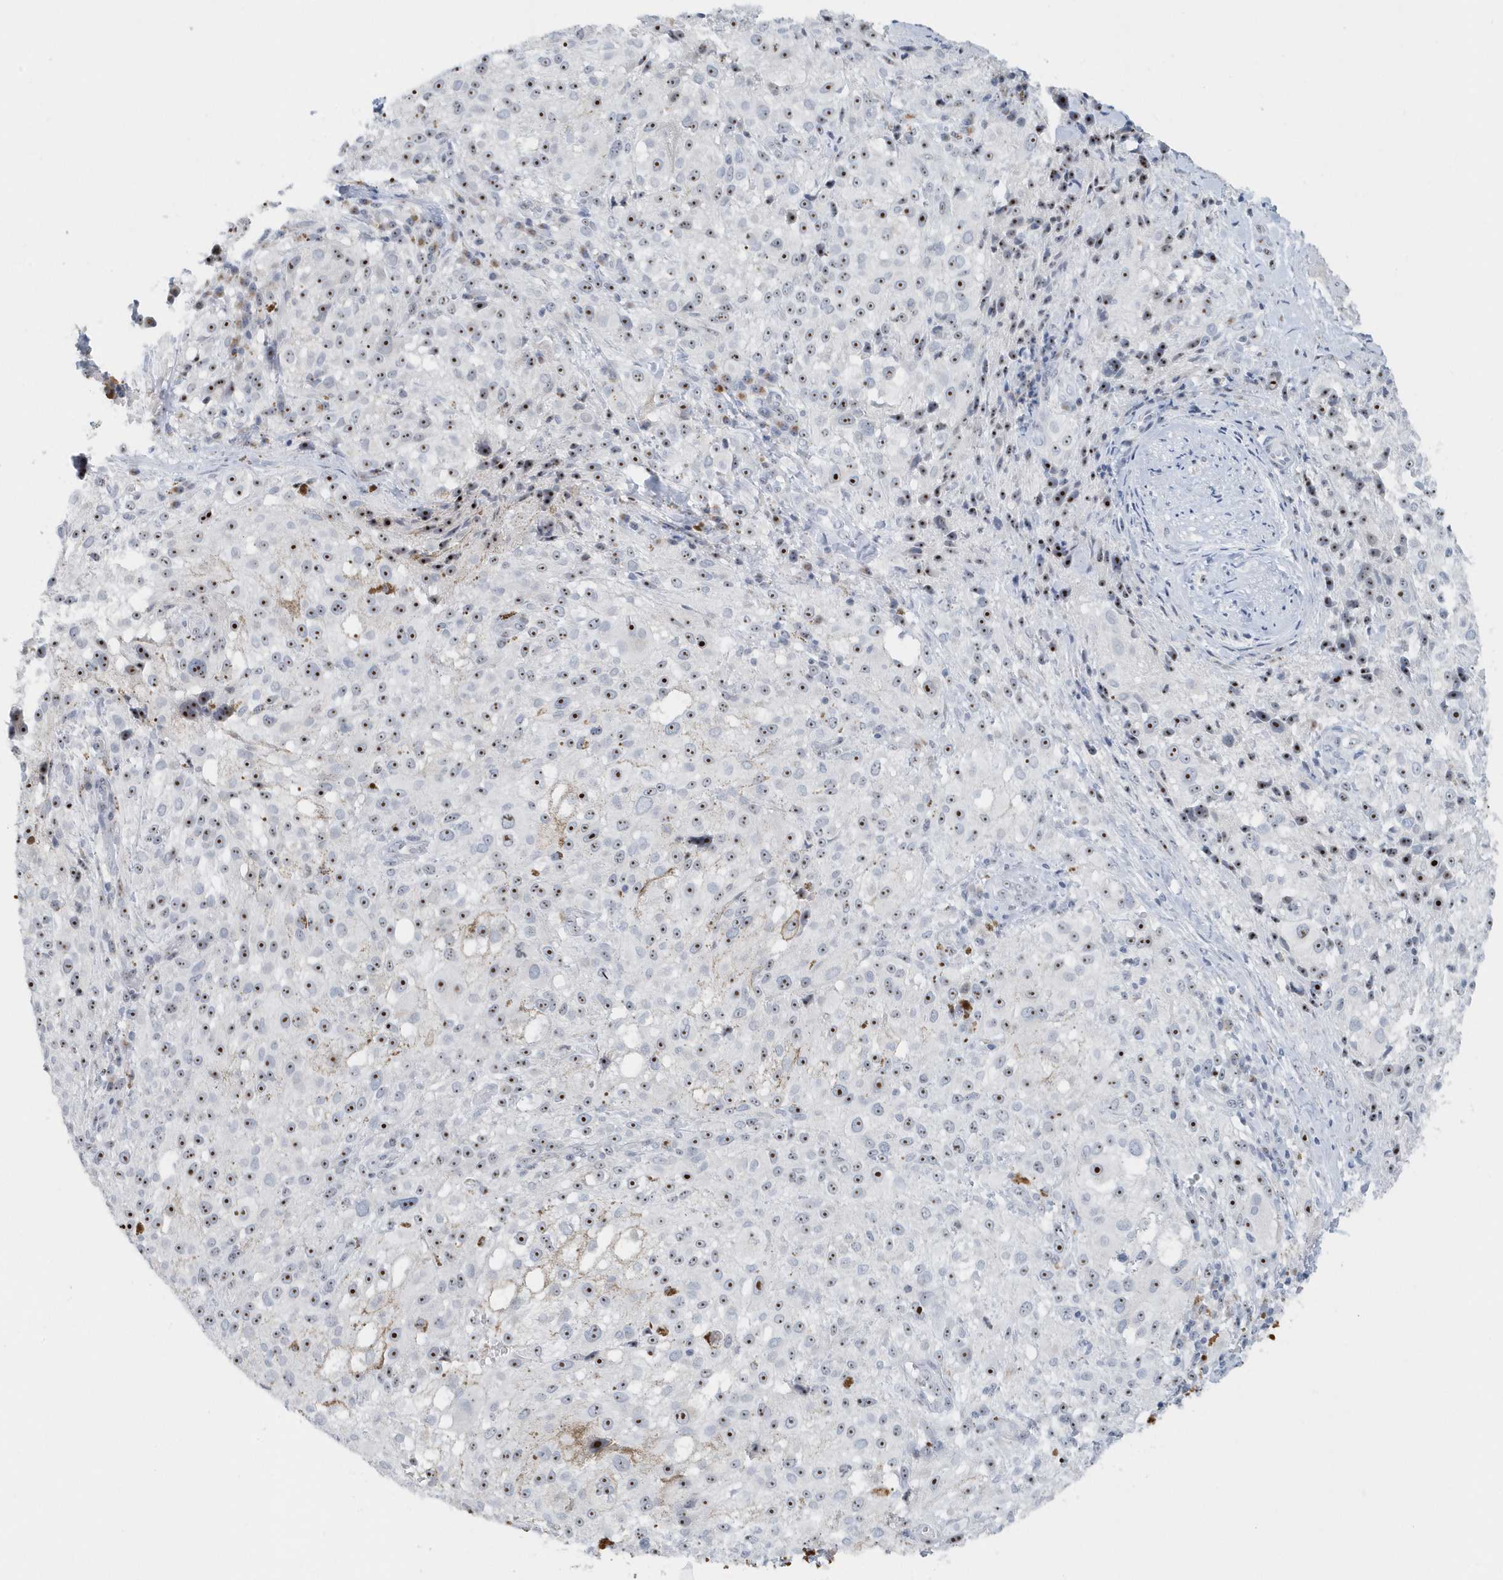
{"staining": {"intensity": "moderate", "quantity": ">75%", "location": "nuclear"}, "tissue": "melanoma", "cell_type": "Tumor cells", "image_type": "cancer", "snomed": [{"axis": "morphology", "description": "Necrosis, NOS"}, {"axis": "morphology", "description": "Malignant melanoma, NOS"}, {"axis": "topography", "description": "Skin"}], "caption": "Protein expression by immunohistochemistry (IHC) exhibits moderate nuclear expression in approximately >75% of tumor cells in malignant melanoma.", "gene": "RPF2", "patient": {"sex": "female", "age": 87}}